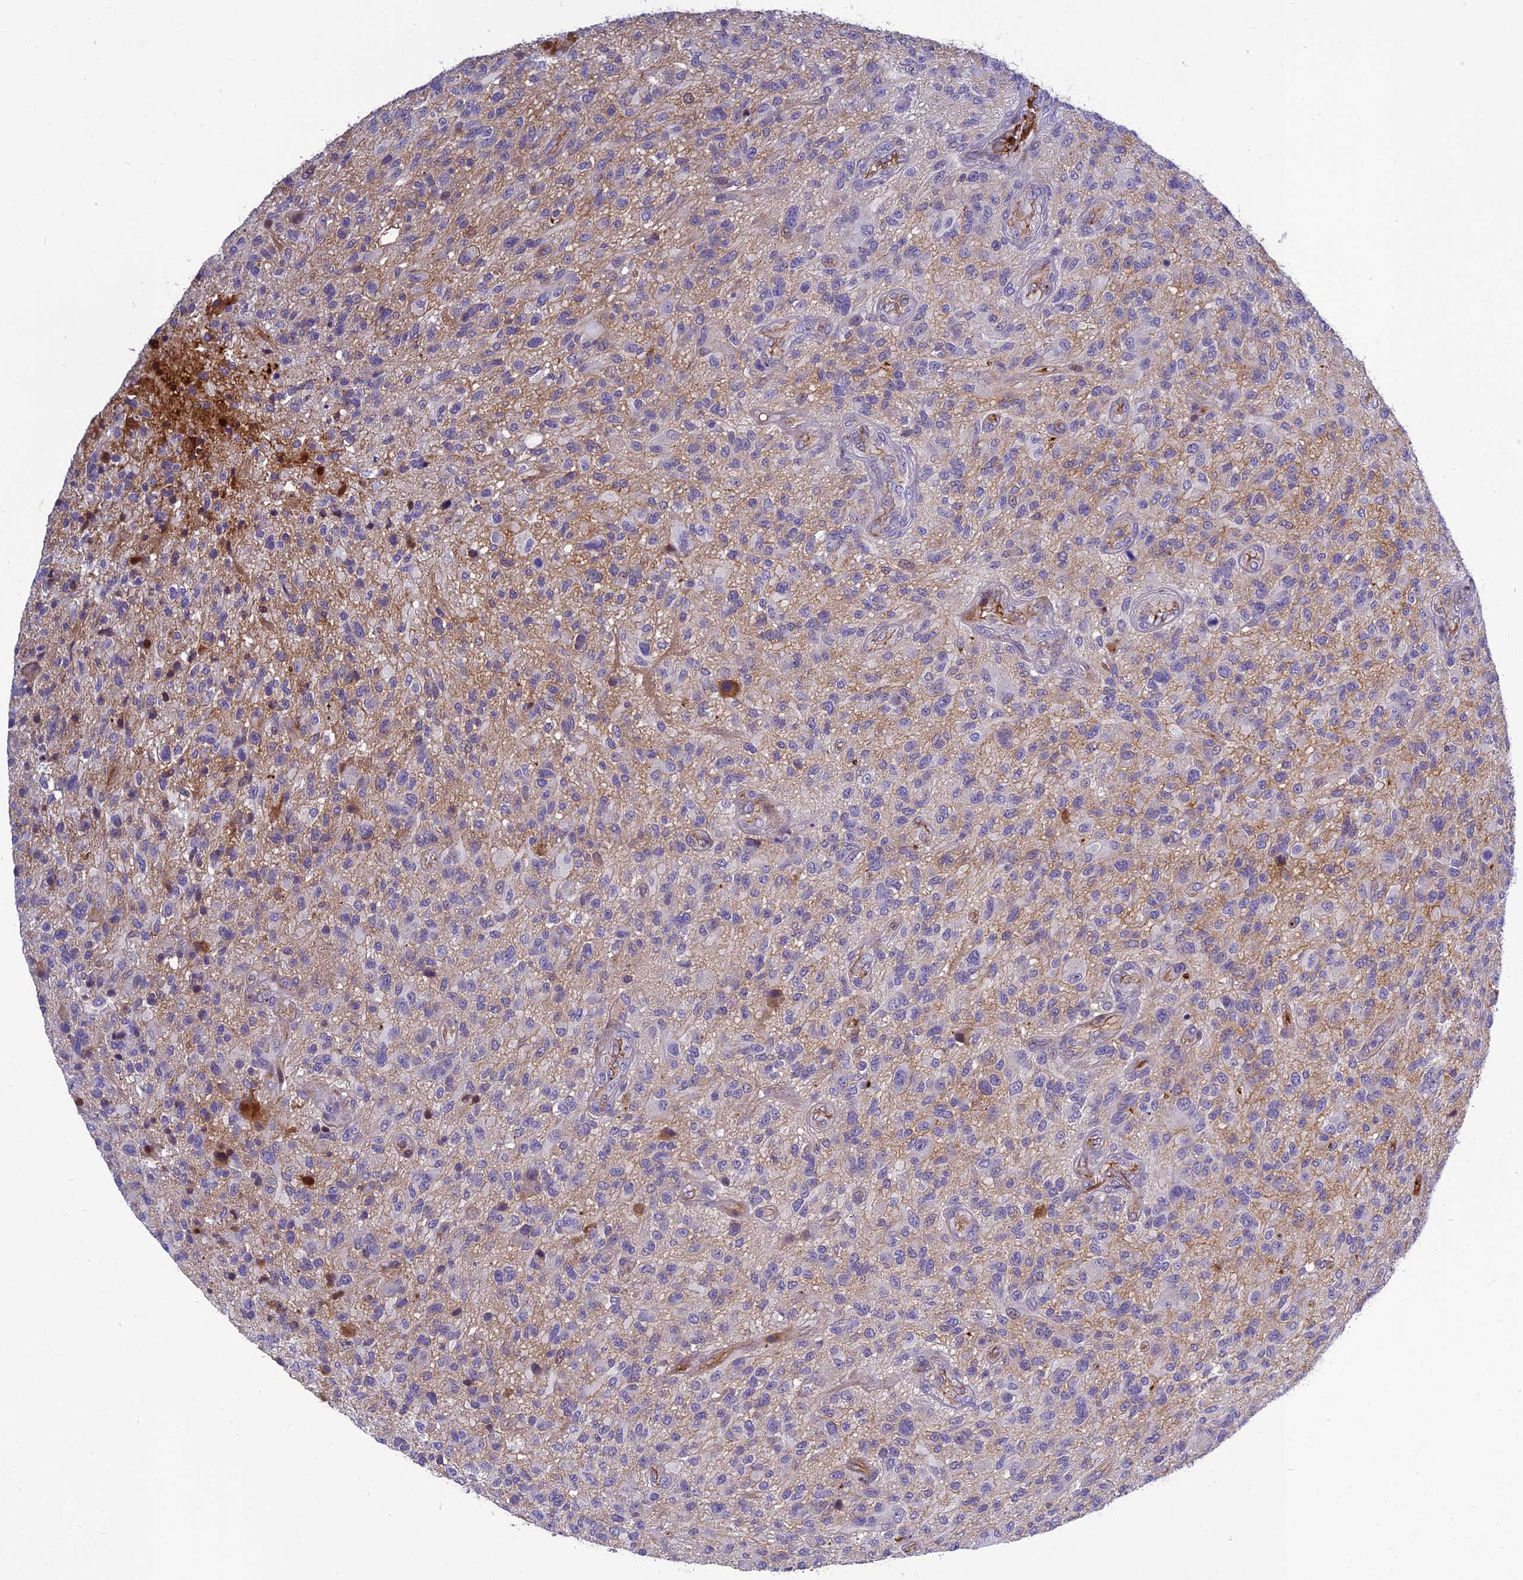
{"staining": {"intensity": "negative", "quantity": "none", "location": "none"}, "tissue": "glioma", "cell_type": "Tumor cells", "image_type": "cancer", "snomed": [{"axis": "morphology", "description": "Glioma, malignant, High grade"}, {"axis": "topography", "description": "Brain"}], "caption": "Micrograph shows no protein staining in tumor cells of glioma tissue.", "gene": "CLEC11A", "patient": {"sex": "male", "age": 47}}